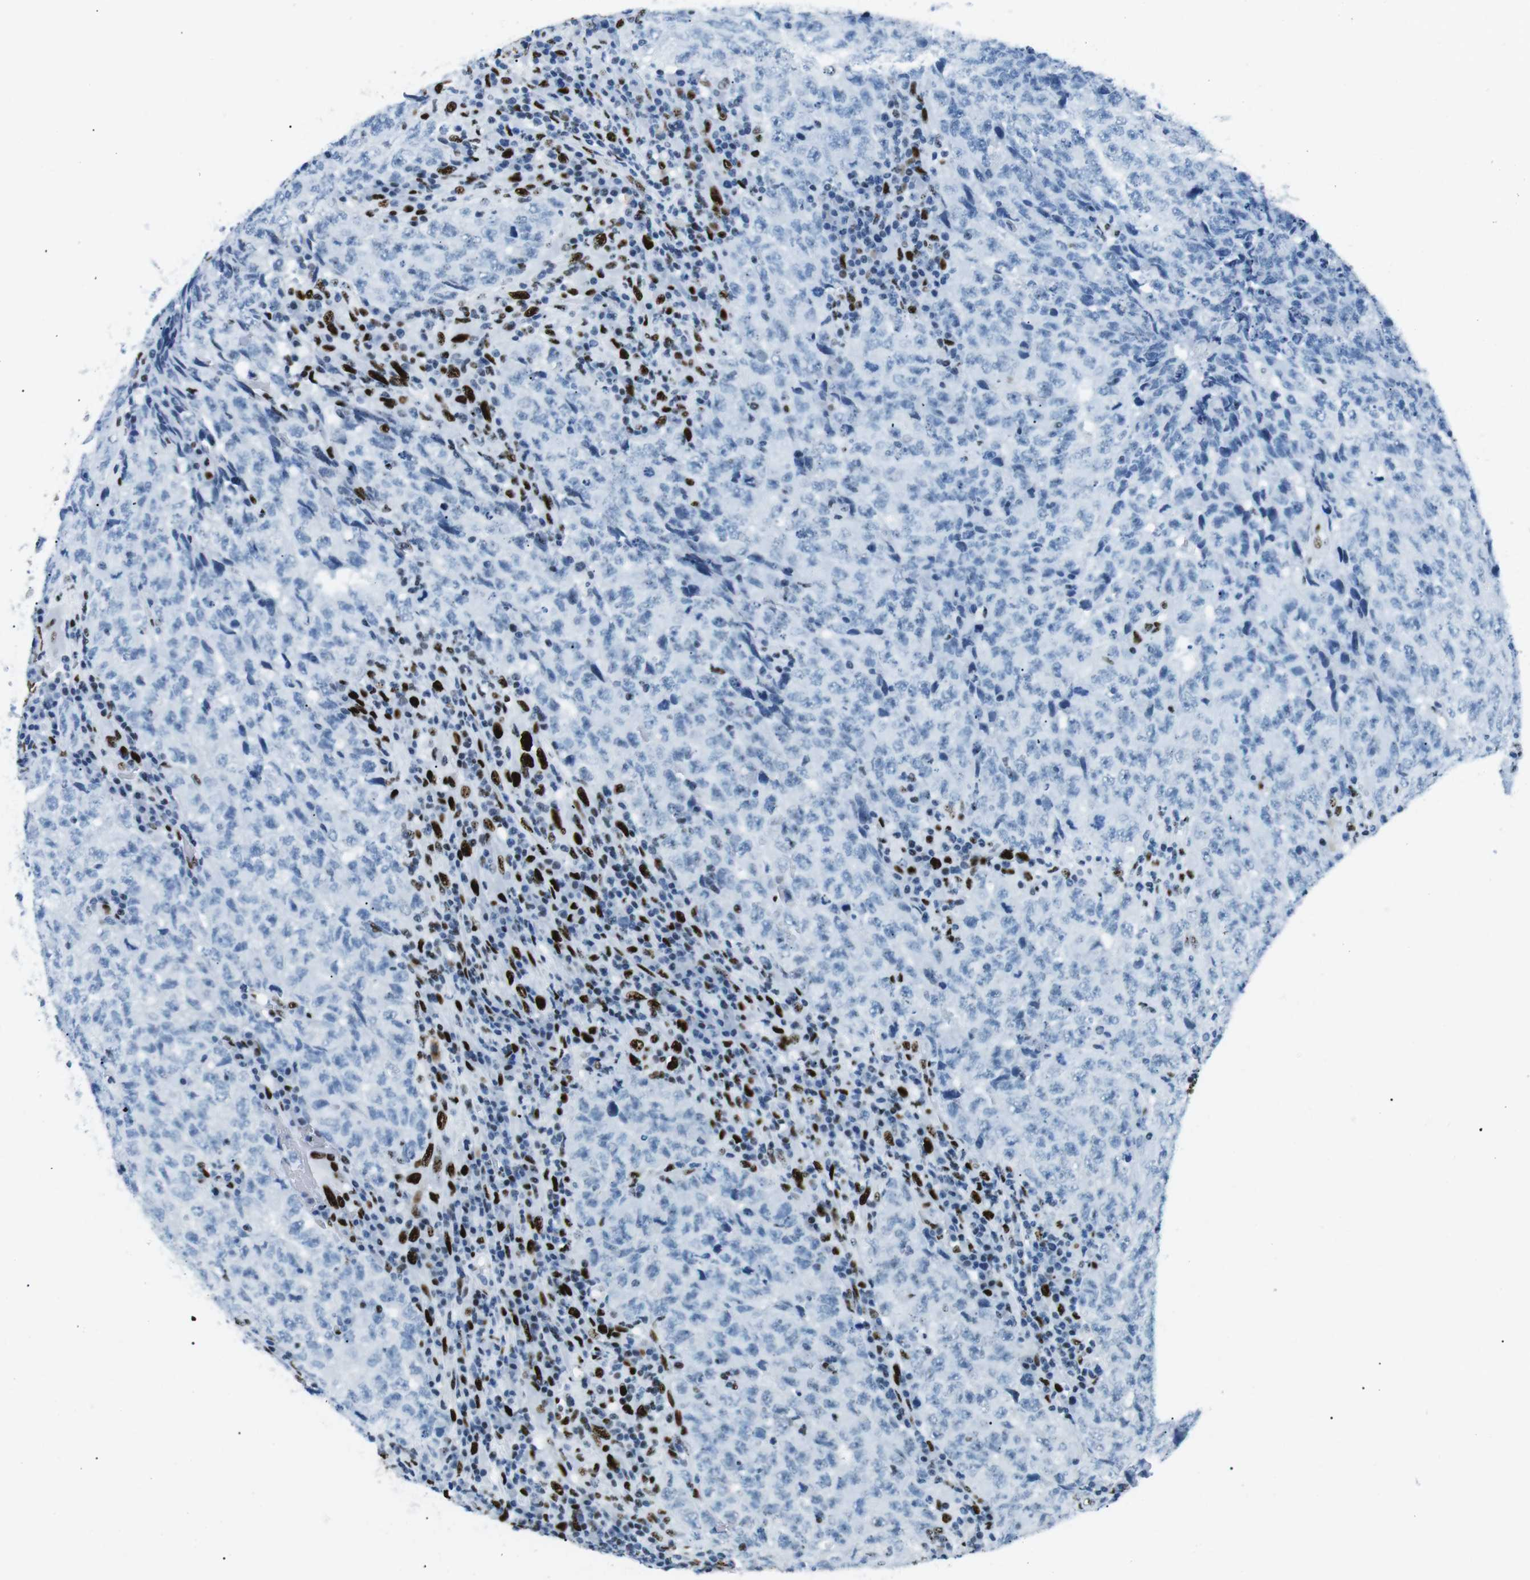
{"staining": {"intensity": "negative", "quantity": "none", "location": "none"}, "tissue": "testis cancer", "cell_type": "Tumor cells", "image_type": "cancer", "snomed": [{"axis": "morphology", "description": "Necrosis, NOS"}, {"axis": "morphology", "description": "Carcinoma, Embryonal, NOS"}, {"axis": "topography", "description": "Testis"}], "caption": "This is an IHC photomicrograph of human testis embryonal carcinoma. There is no expression in tumor cells.", "gene": "PML", "patient": {"sex": "male", "age": 19}}